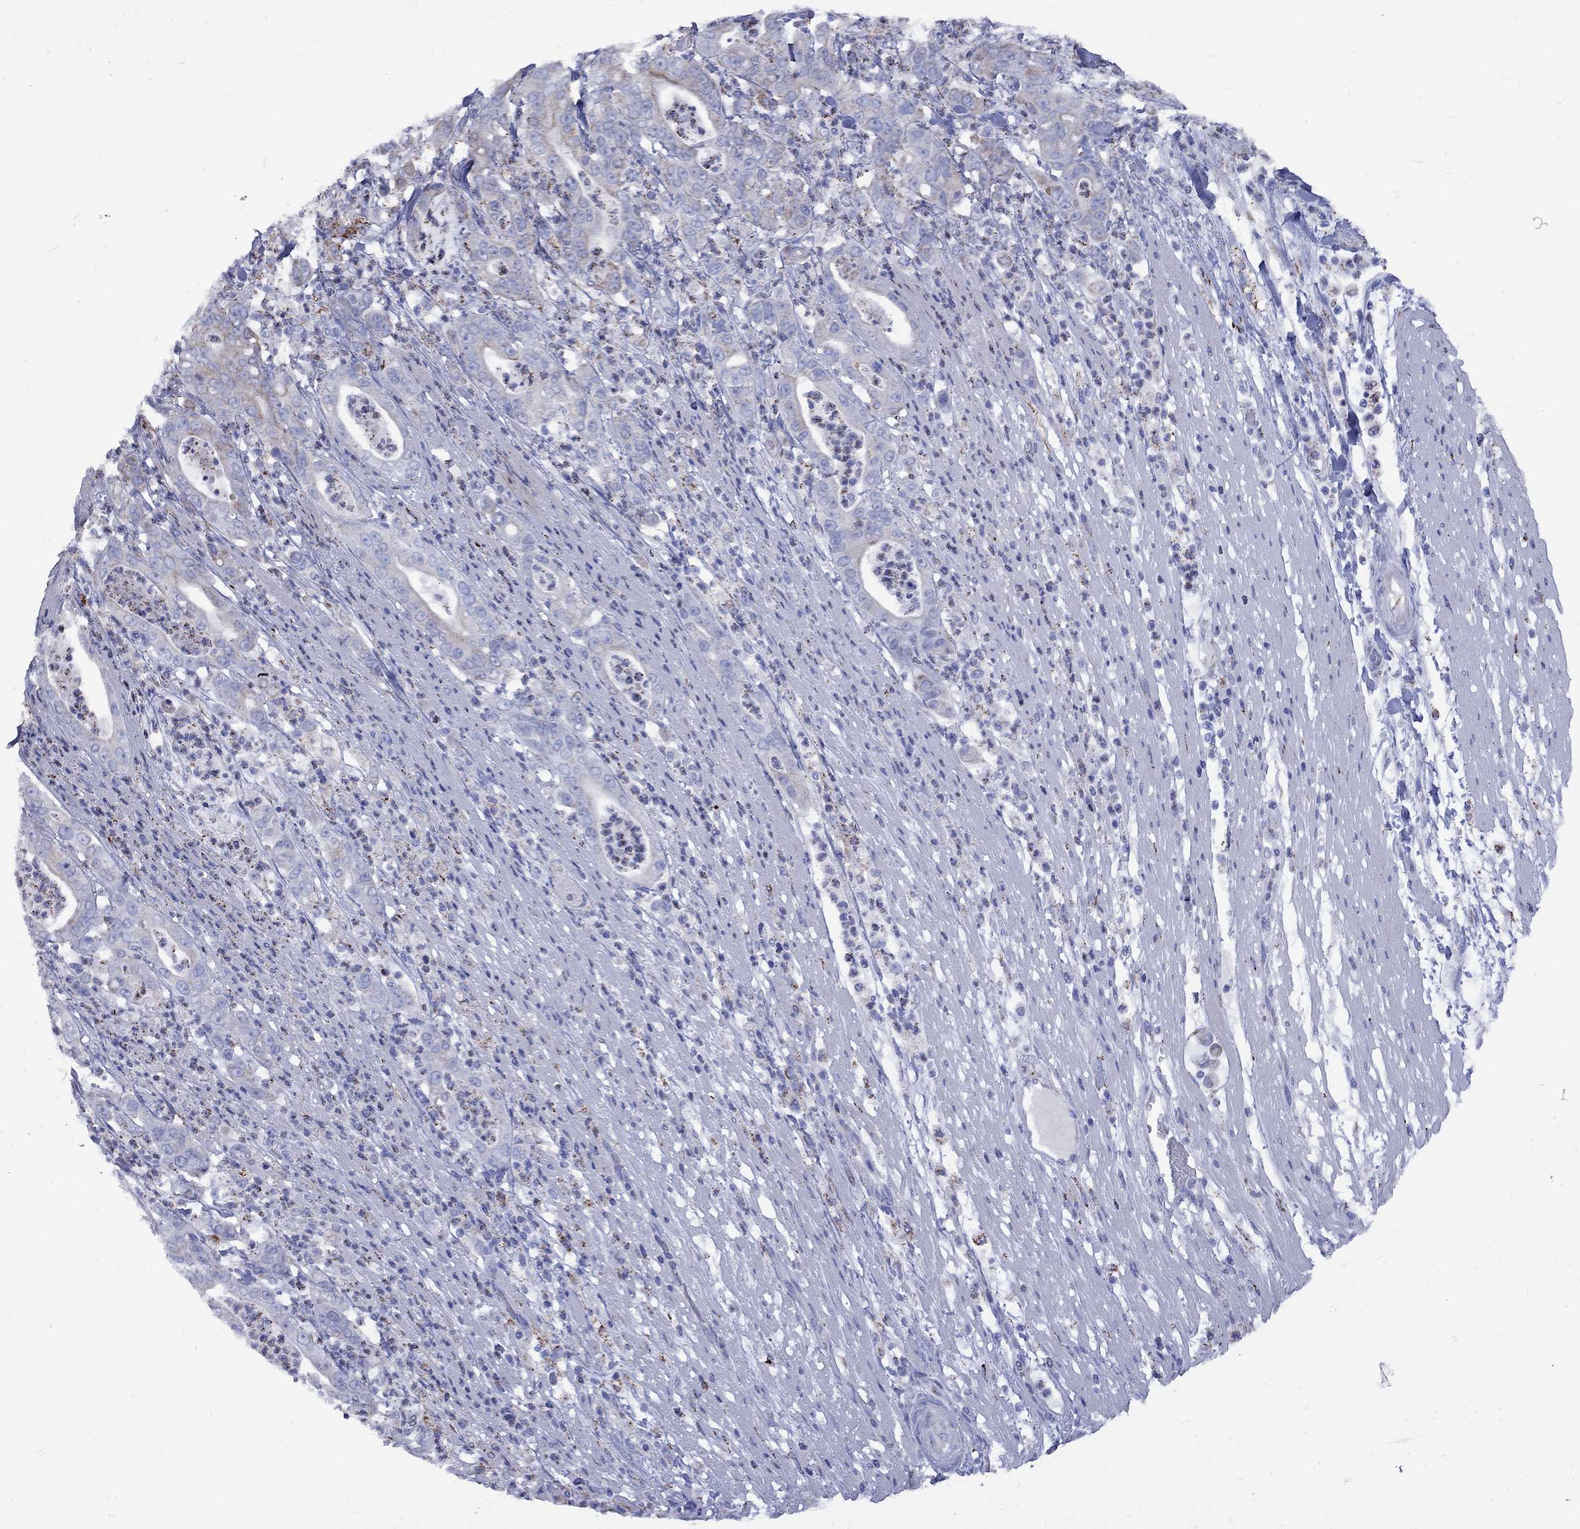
{"staining": {"intensity": "weak", "quantity": "<25%", "location": "cytoplasmic/membranous"}, "tissue": "pancreatic cancer", "cell_type": "Tumor cells", "image_type": "cancer", "snomed": [{"axis": "morphology", "description": "Adenocarcinoma, NOS"}, {"axis": "topography", "description": "Pancreas"}], "caption": "Immunohistochemical staining of pancreatic cancer reveals no significant positivity in tumor cells.", "gene": "SESTD1", "patient": {"sex": "male", "age": 71}}